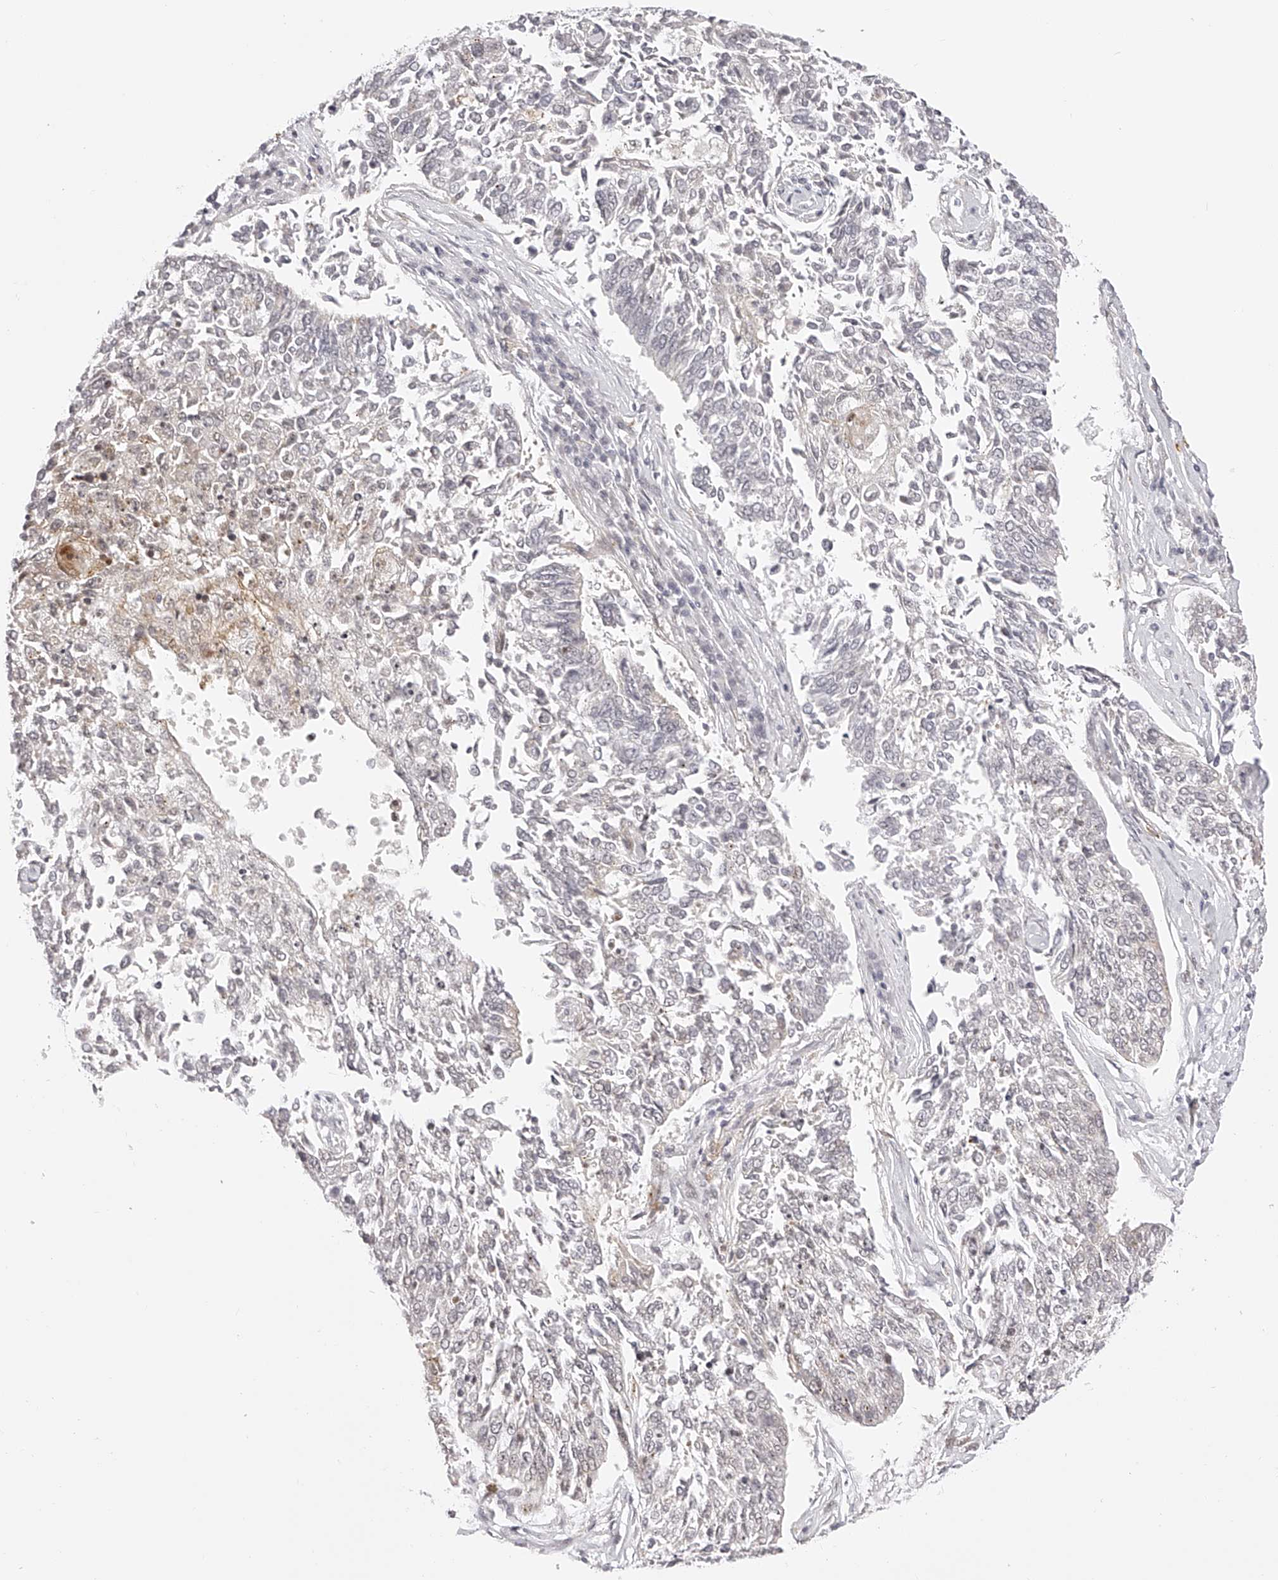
{"staining": {"intensity": "negative", "quantity": "none", "location": "none"}, "tissue": "lung cancer", "cell_type": "Tumor cells", "image_type": "cancer", "snomed": [{"axis": "morphology", "description": "Normal tissue, NOS"}, {"axis": "morphology", "description": "Squamous cell carcinoma, NOS"}, {"axis": "topography", "description": "Cartilage tissue"}, {"axis": "topography", "description": "Bronchus"}, {"axis": "topography", "description": "Lung"}], "caption": "Histopathology image shows no significant protein positivity in tumor cells of lung cancer (squamous cell carcinoma). Brightfield microscopy of immunohistochemistry (IHC) stained with DAB (brown) and hematoxylin (blue), captured at high magnification.", "gene": "PLEKHG1", "patient": {"sex": "female", "age": 49}}